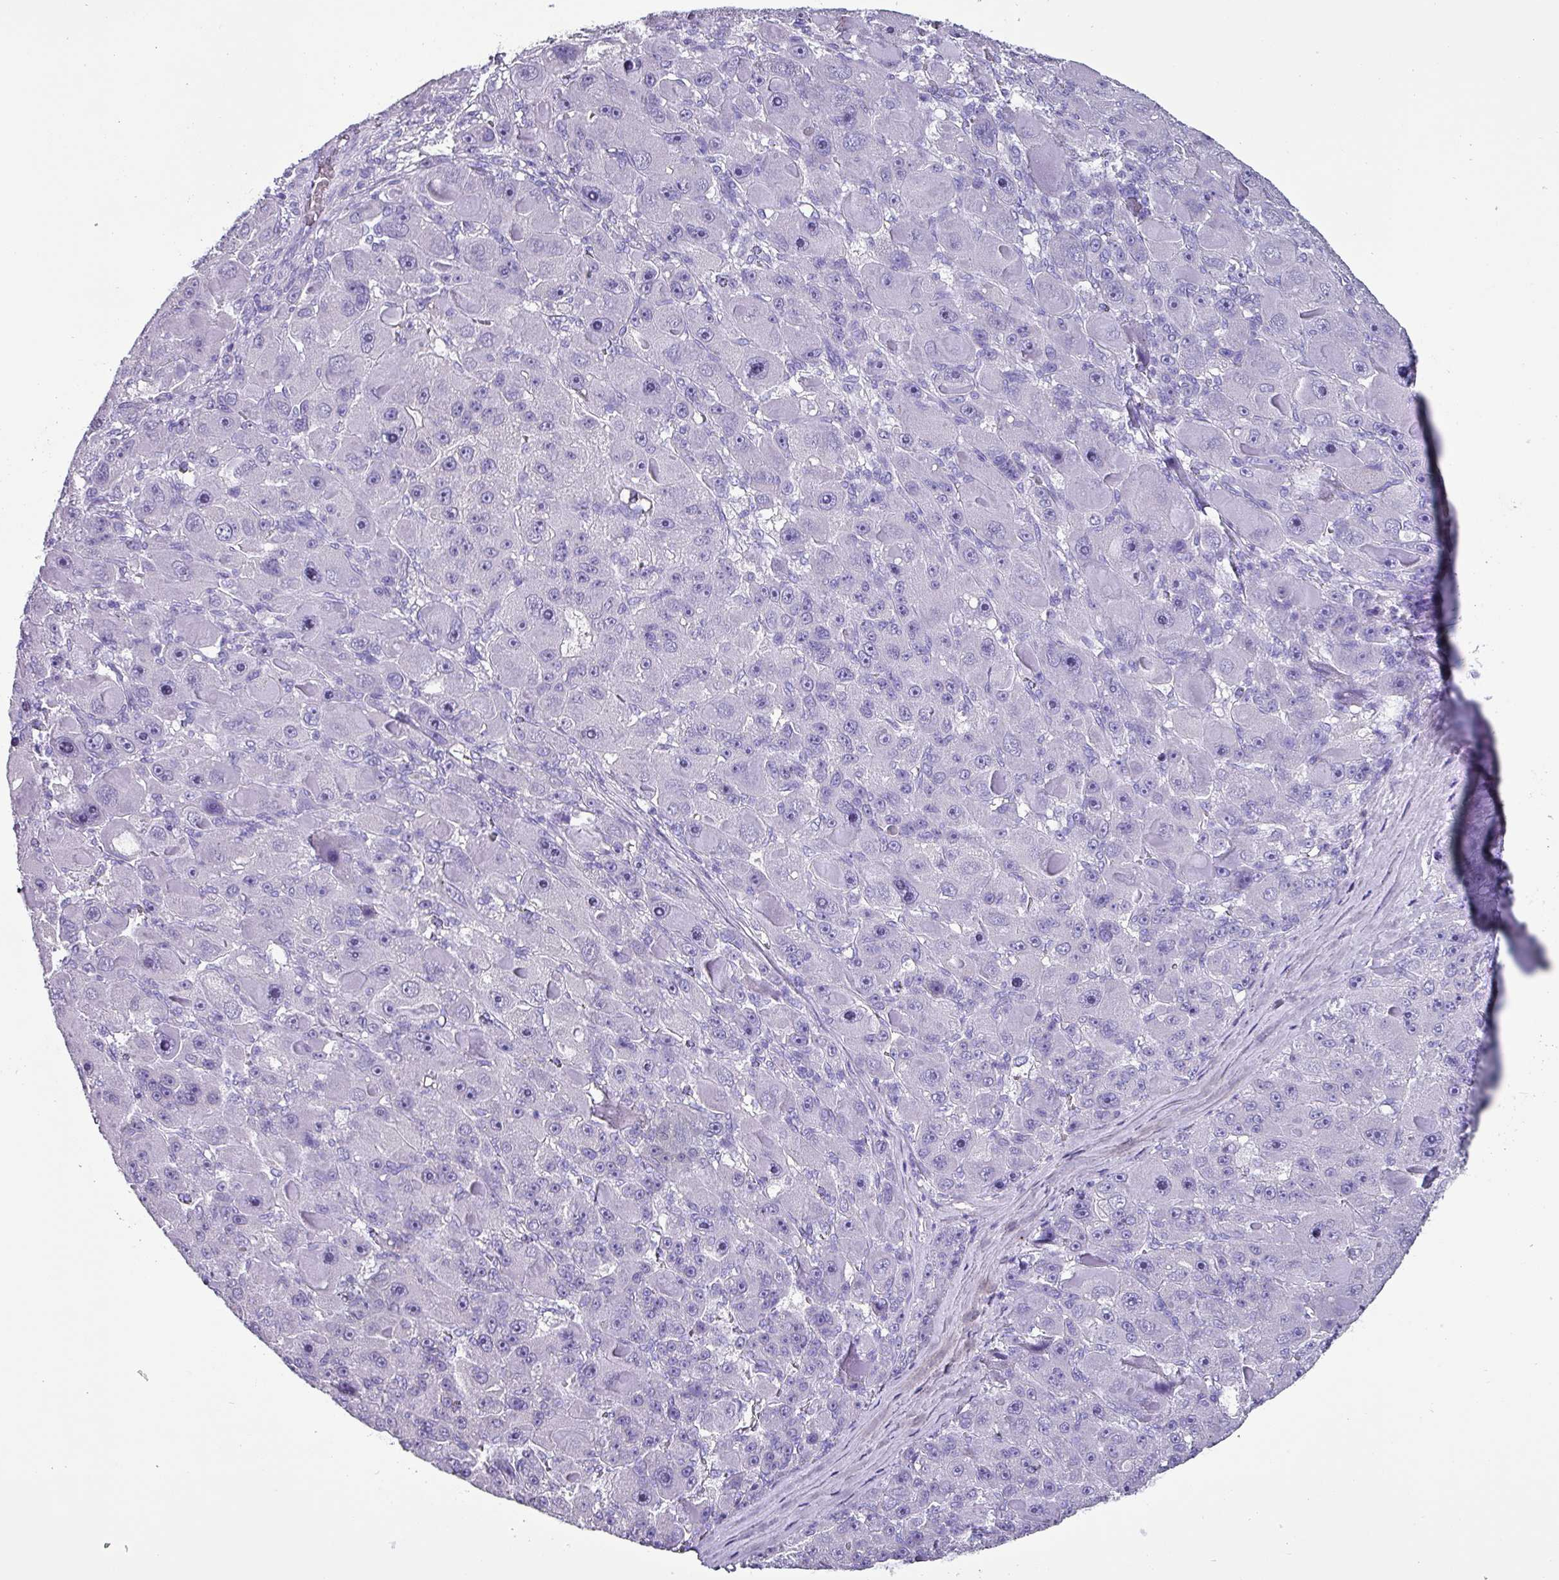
{"staining": {"intensity": "negative", "quantity": "none", "location": "none"}, "tissue": "liver cancer", "cell_type": "Tumor cells", "image_type": "cancer", "snomed": [{"axis": "morphology", "description": "Carcinoma, Hepatocellular, NOS"}, {"axis": "topography", "description": "Liver"}], "caption": "Immunohistochemical staining of liver cancer (hepatocellular carcinoma) displays no significant positivity in tumor cells.", "gene": "KRT6C", "patient": {"sex": "male", "age": 76}}